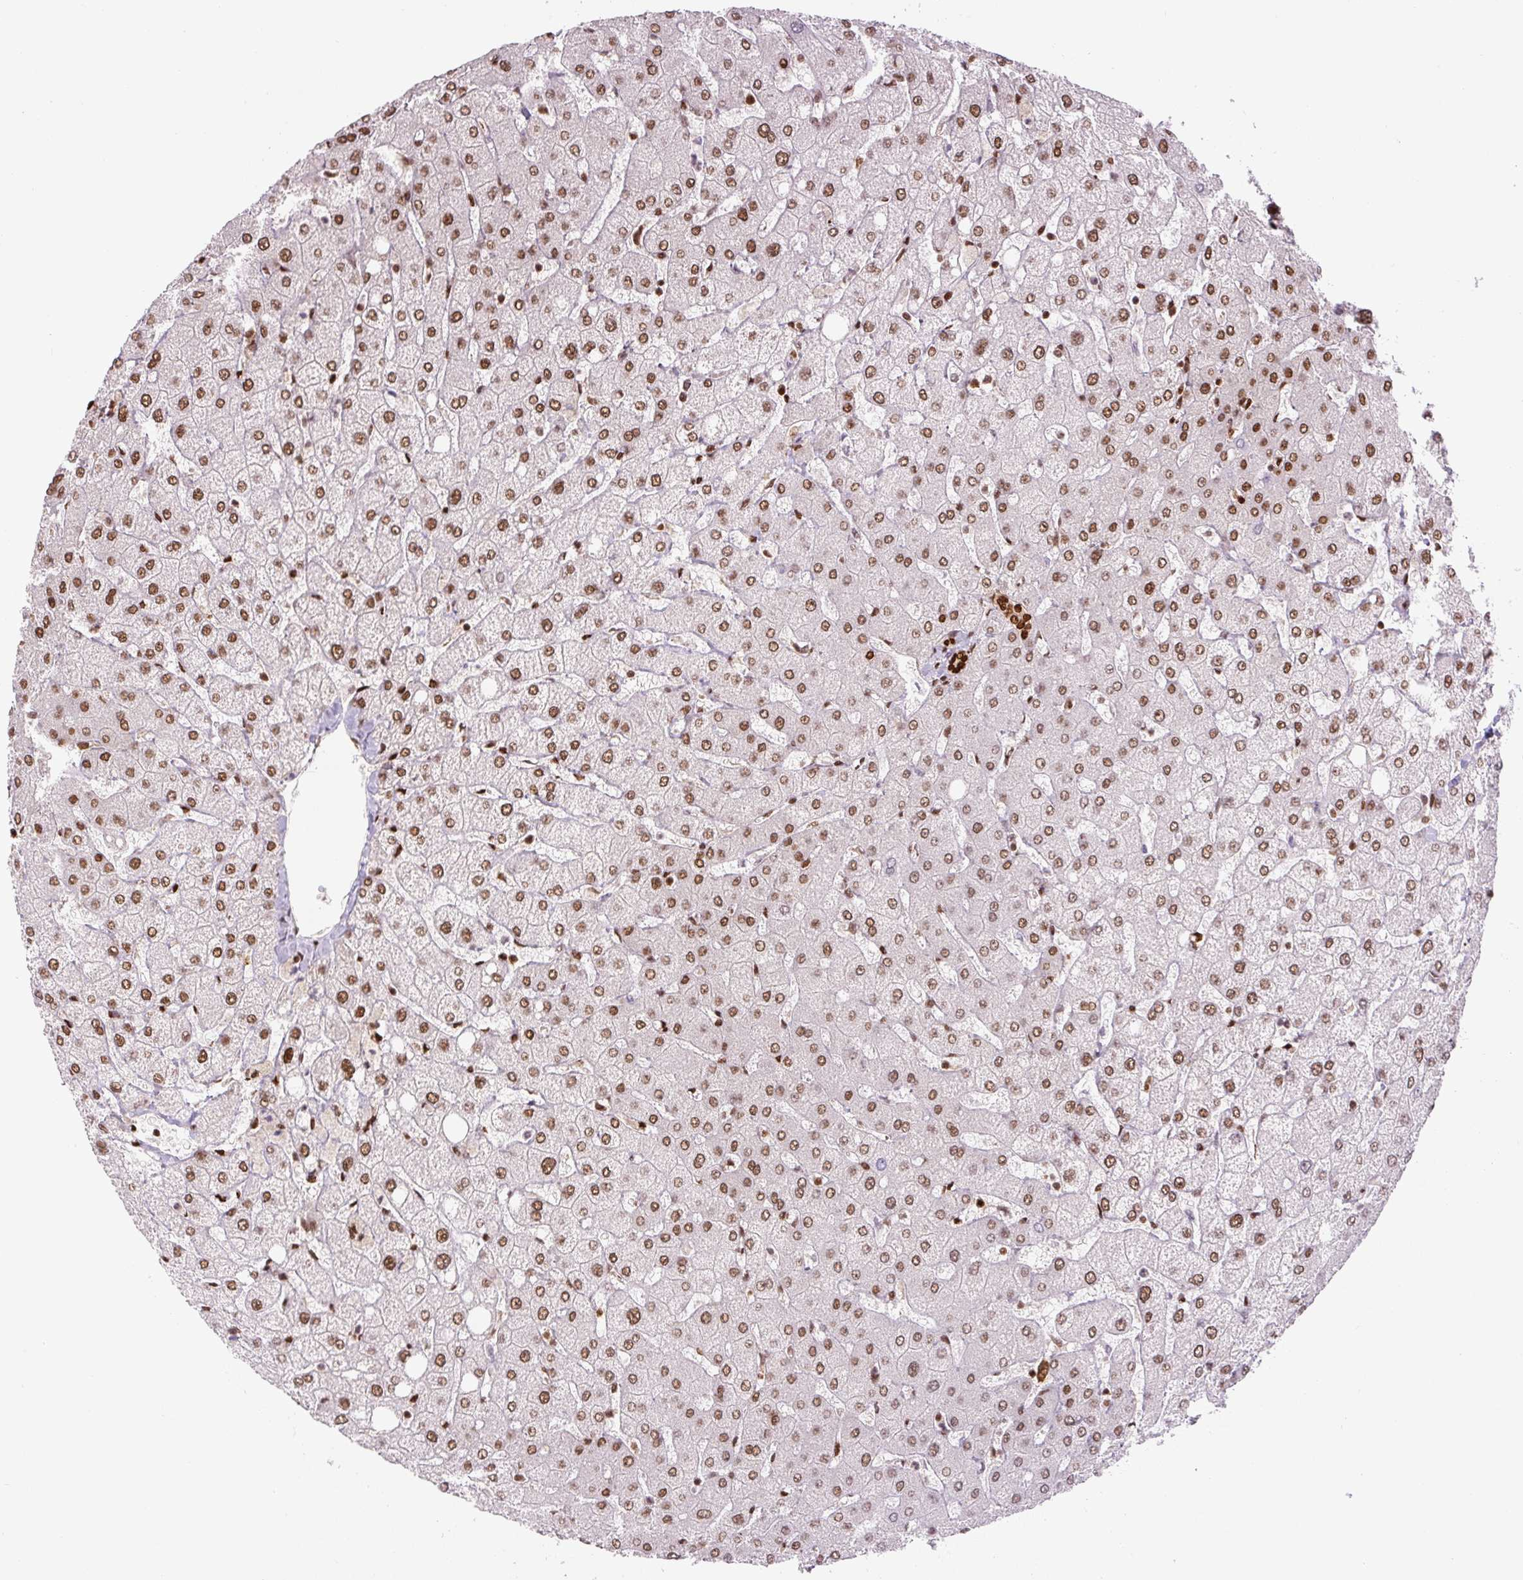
{"staining": {"intensity": "strong", "quantity": ">75%", "location": "nuclear"}, "tissue": "liver", "cell_type": "Cholangiocytes", "image_type": "normal", "snomed": [{"axis": "morphology", "description": "Normal tissue, NOS"}, {"axis": "topography", "description": "Liver"}], "caption": "An immunohistochemistry (IHC) photomicrograph of benign tissue is shown. Protein staining in brown highlights strong nuclear positivity in liver within cholangiocytes. (brown staining indicates protein expression, while blue staining denotes nuclei).", "gene": "FUS", "patient": {"sex": "female", "age": 54}}